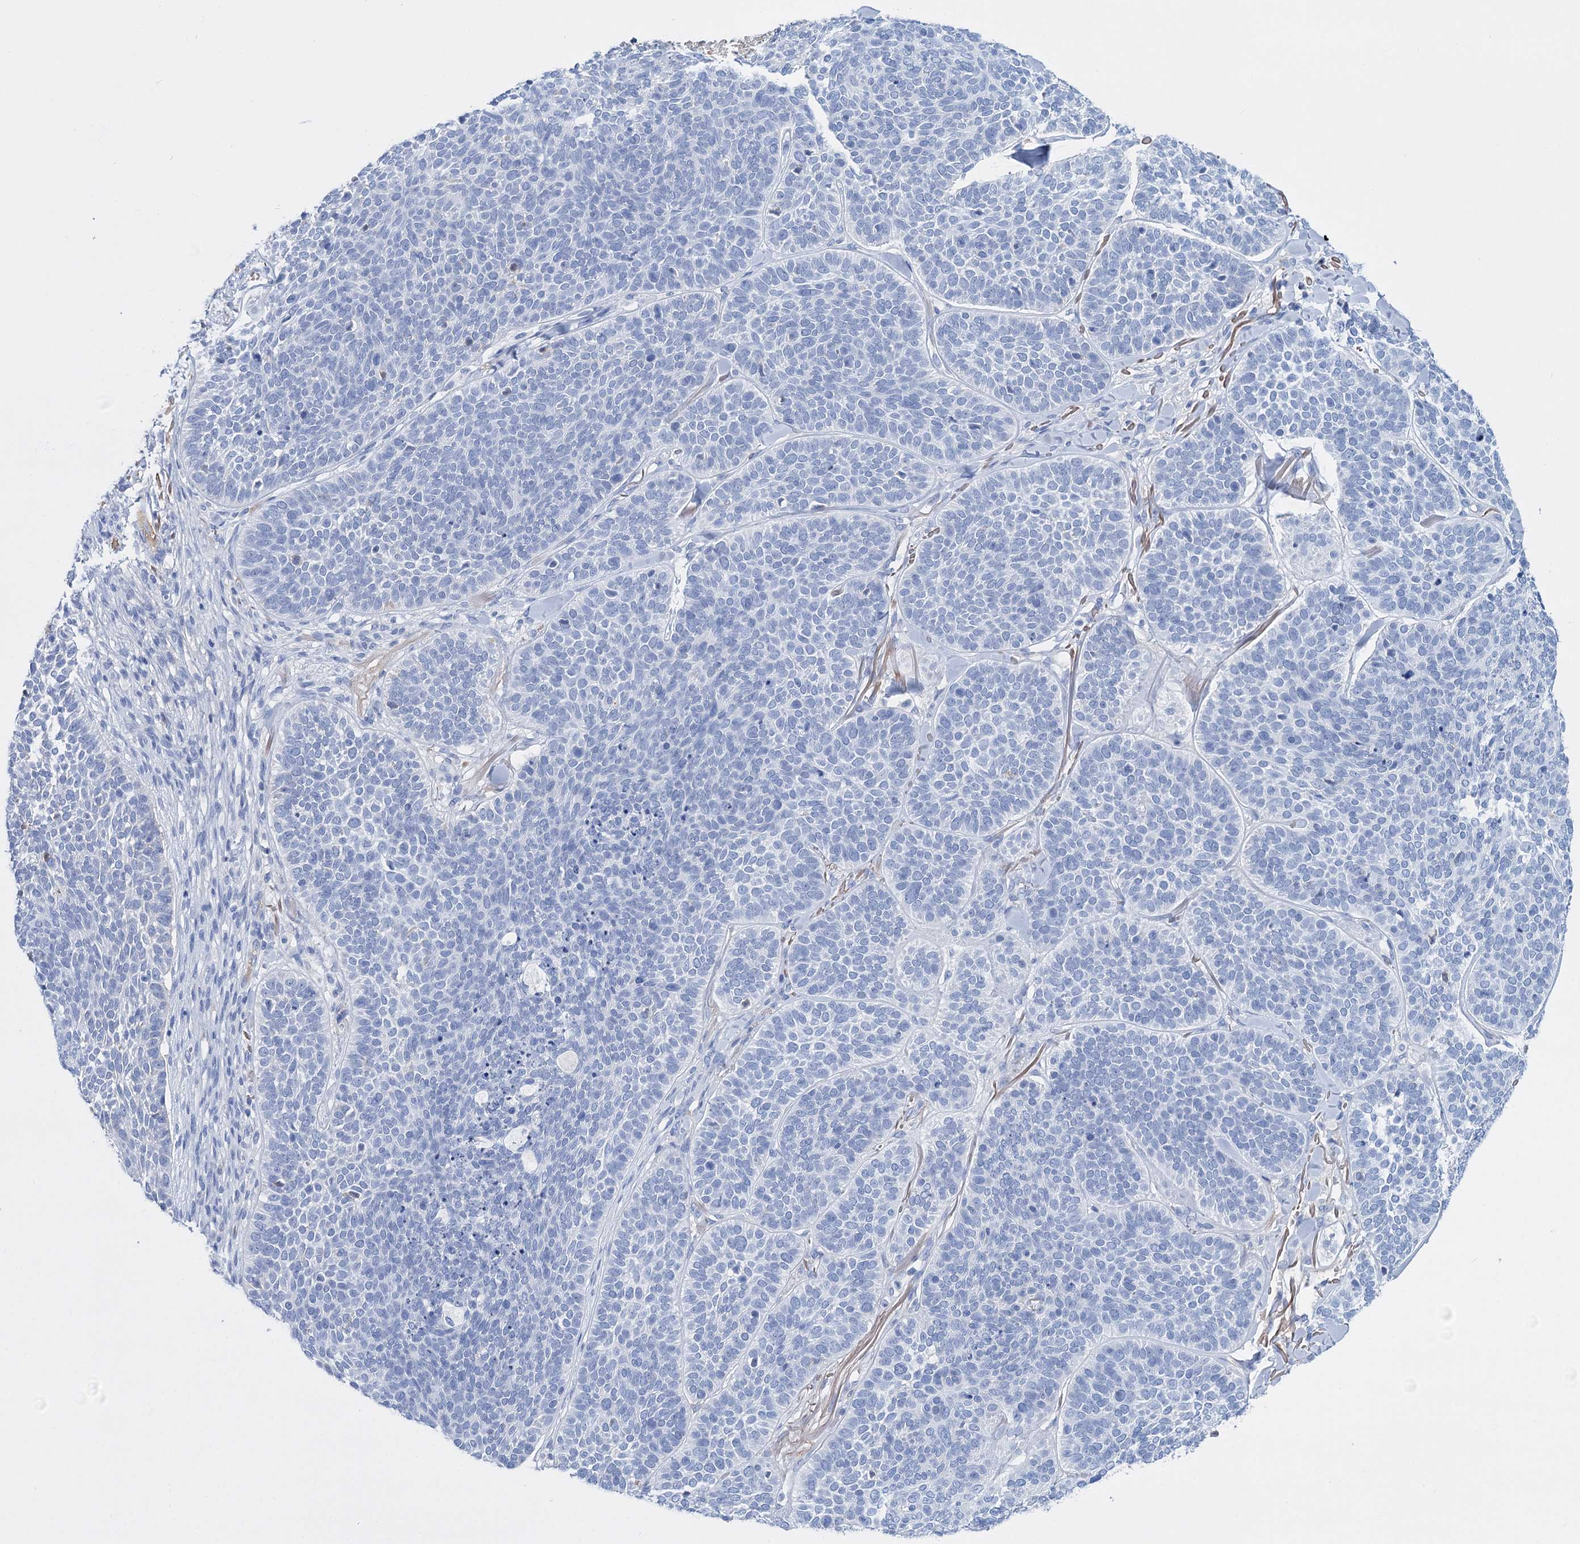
{"staining": {"intensity": "negative", "quantity": "none", "location": "none"}, "tissue": "skin cancer", "cell_type": "Tumor cells", "image_type": "cancer", "snomed": [{"axis": "morphology", "description": "Basal cell carcinoma"}, {"axis": "topography", "description": "Skin"}], "caption": "Immunohistochemistry micrograph of skin cancer (basal cell carcinoma) stained for a protein (brown), which reveals no expression in tumor cells.", "gene": "FBXW12", "patient": {"sex": "male", "age": 85}}